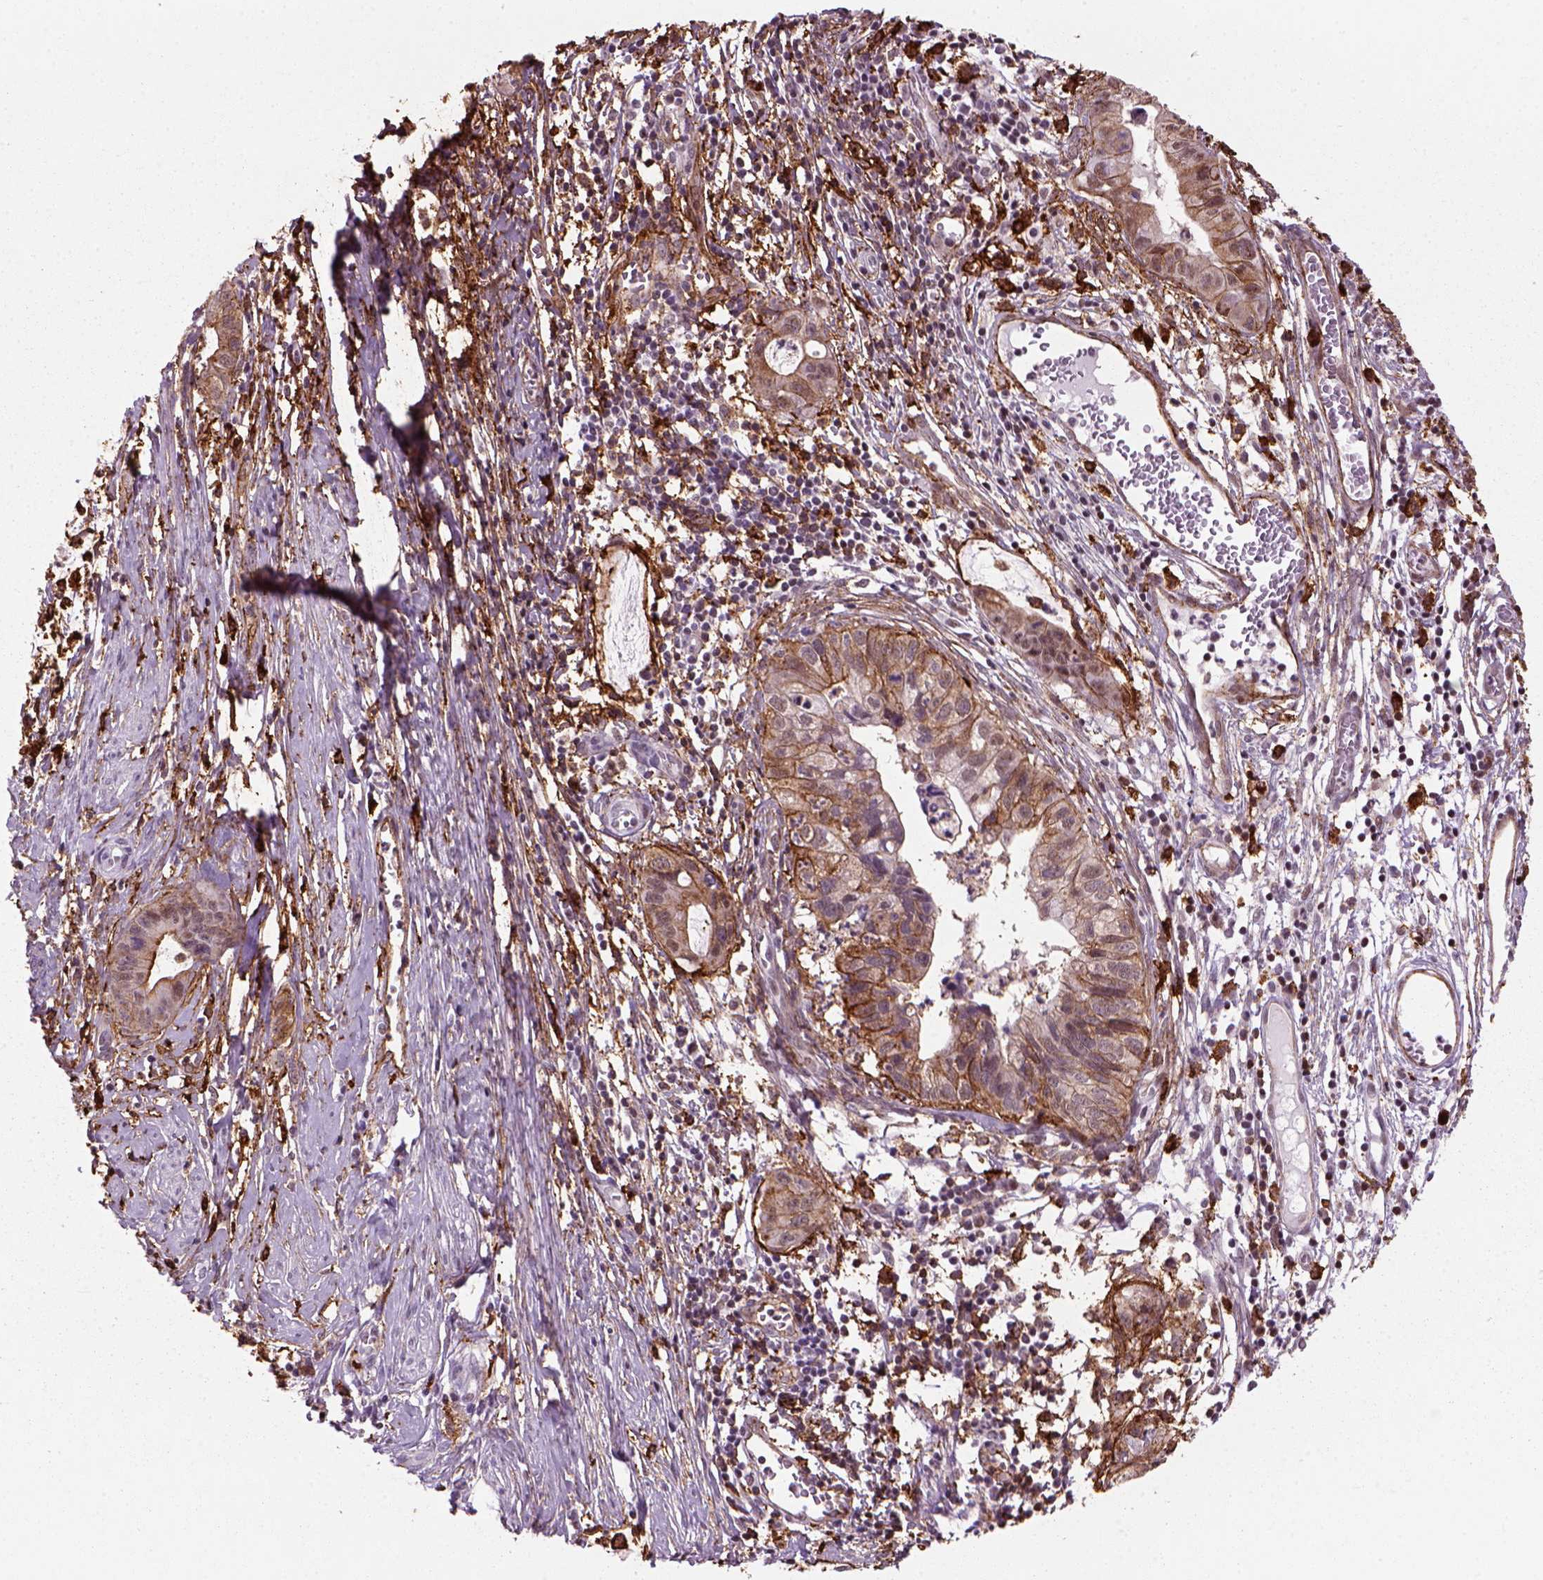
{"staining": {"intensity": "moderate", "quantity": ">75%", "location": "cytoplasmic/membranous"}, "tissue": "cervical cancer", "cell_type": "Tumor cells", "image_type": "cancer", "snomed": [{"axis": "morphology", "description": "Adenocarcinoma, NOS"}, {"axis": "topography", "description": "Cervix"}], "caption": "IHC (DAB) staining of human adenocarcinoma (cervical) exhibits moderate cytoplasmic/membranous protein positivity in approximately >75% of tumor cells.", "gene": "MARCKS", "patient": {"sex": "female", "age": 44}}